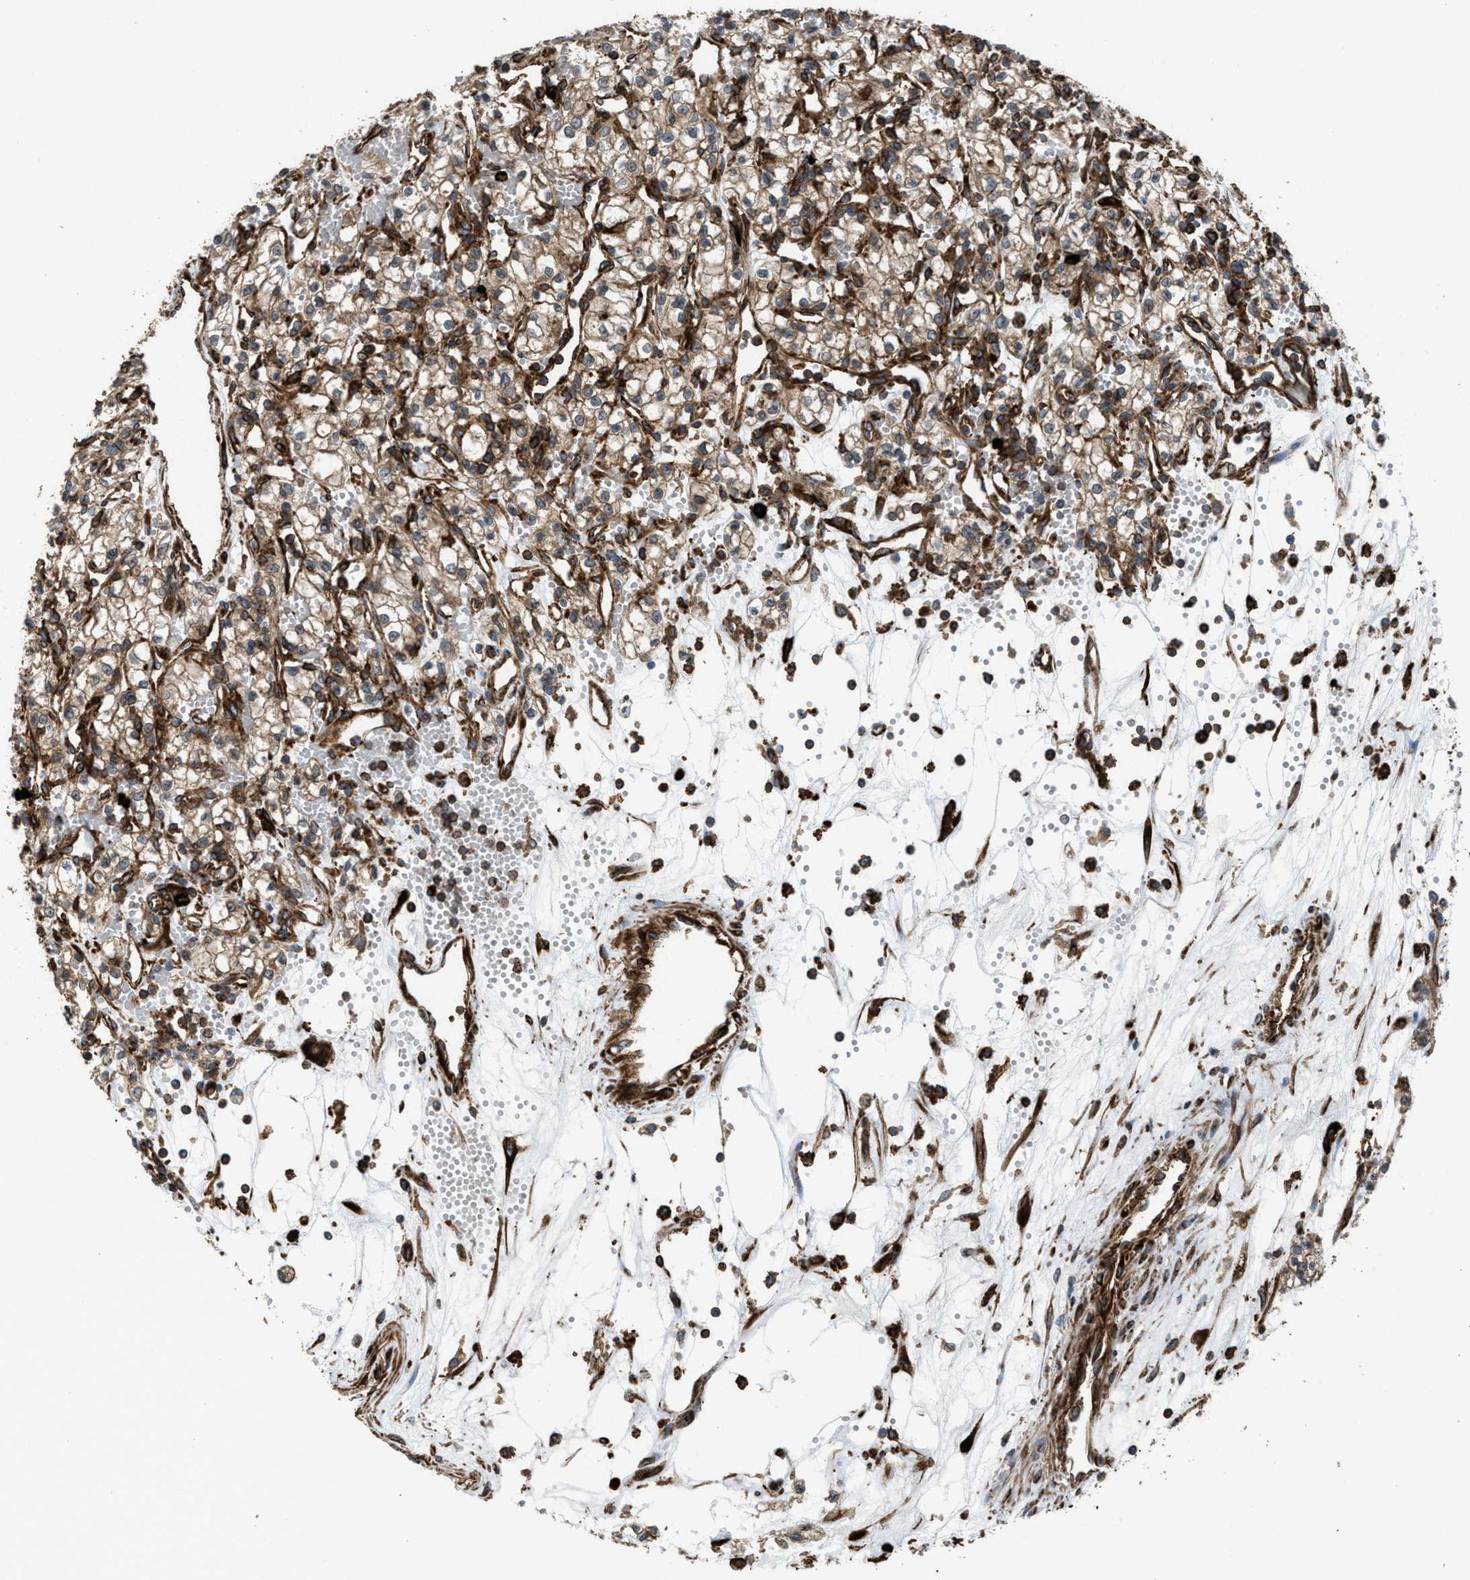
{"staining": {"intensity": "weak", "quantity": ">75%", "location": "cytoplasmic/membranous"}, "tissue": "renal cancer", "cell_type": "Tumor cells", "image_type": "cancer", "snomed": [{"axis": "morphology", "description": "Adenocarcinoma, NOS"}, {"axis": "topography", "description": "Kidney"}], "caption": "A high-resolution photomicrograph shows immunohistochemistry (IHC) staining of renal cancer, which shows weak cytoplasmic/membranous staining in about >75% of tumor cells.", "gene": "EGLN1", "patient": {"sex": "male", "age": 59}}